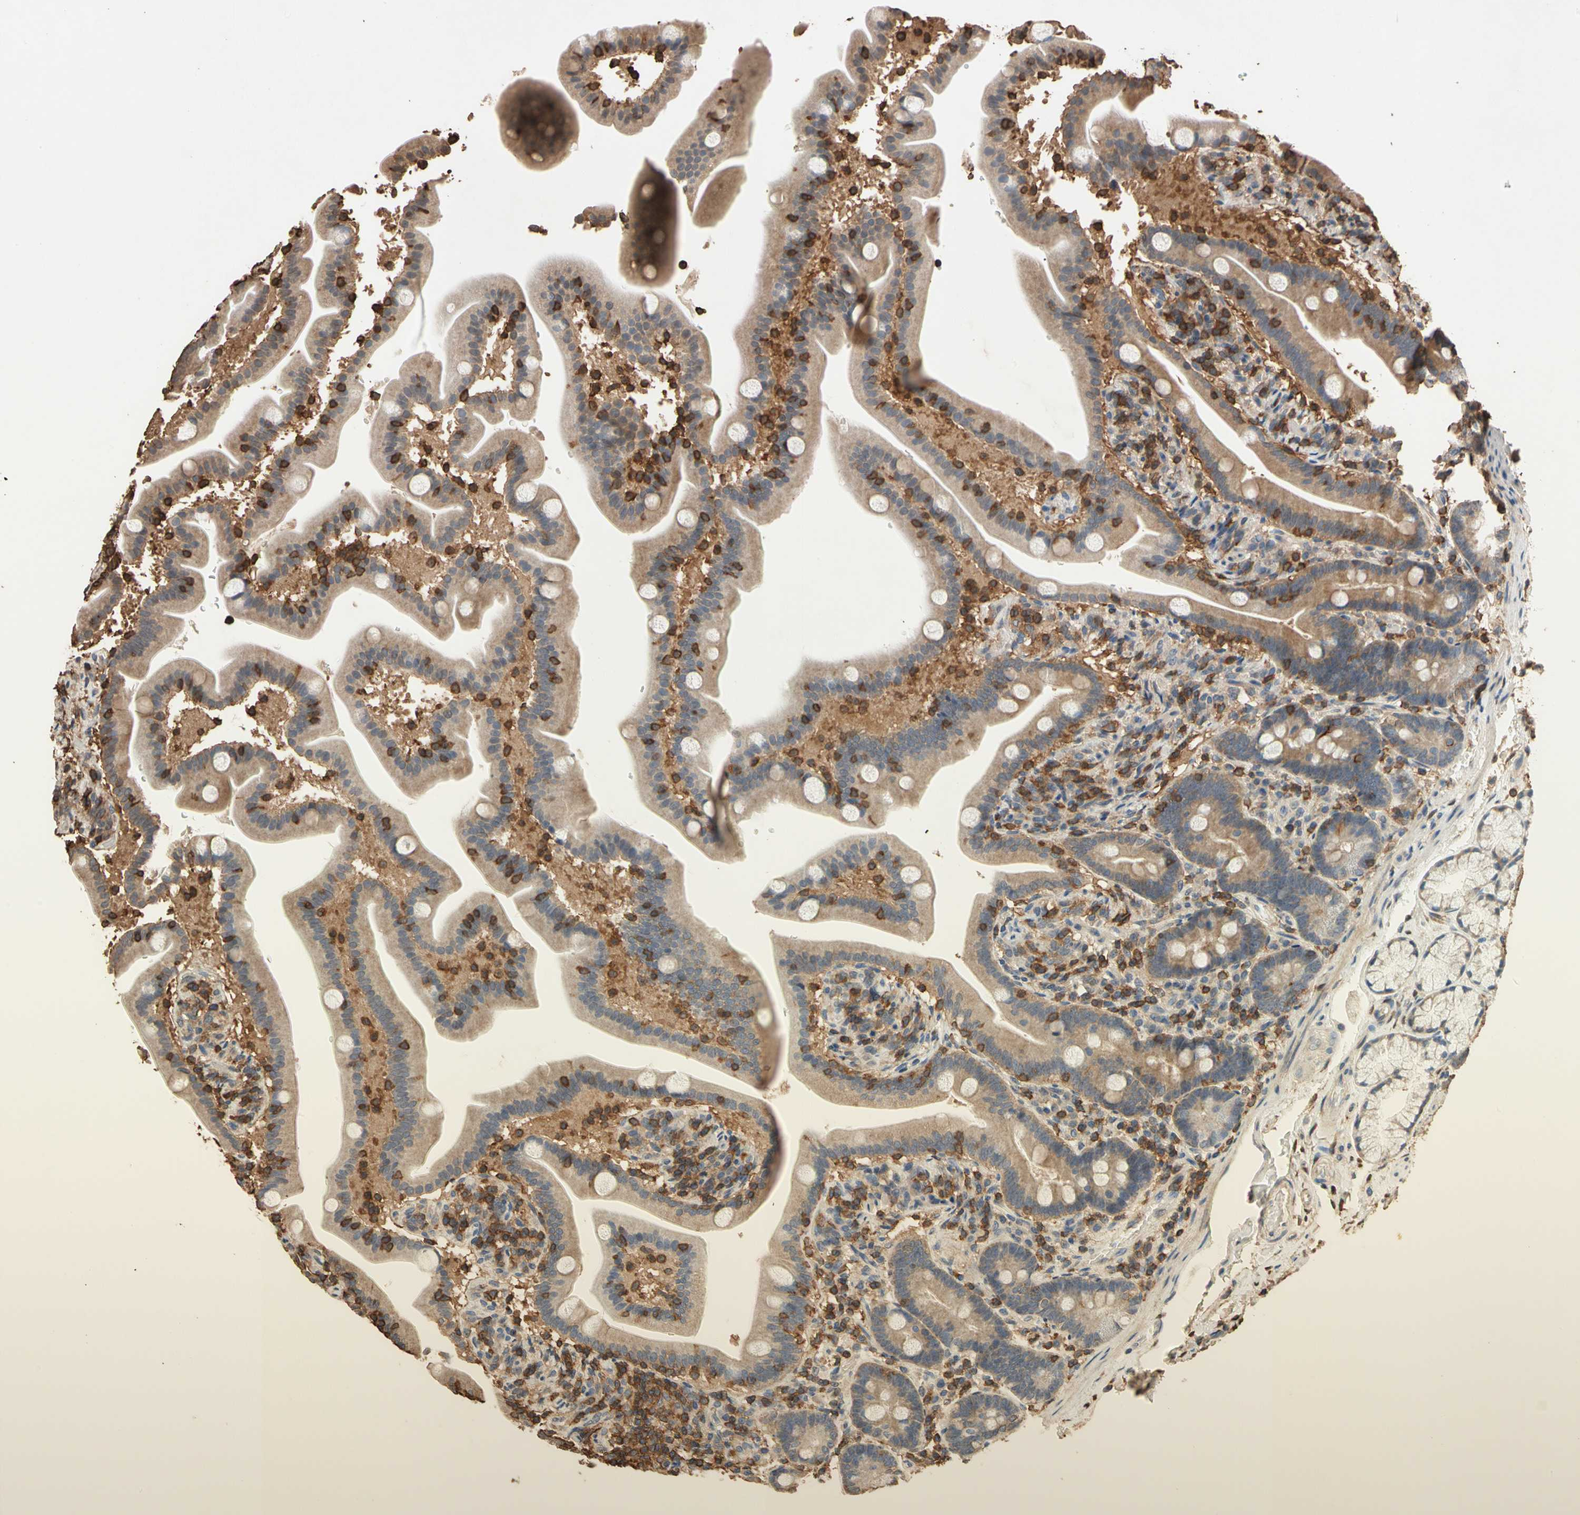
{"staining": {"intensity": "moderate", "quantity": "25%-75%", "location": "cytoplasmic/membranous"}, "tissue": "duodenum", "cell_type": "Glandular cells", "image_type": "normal", "snomed": [{"axis": "morphology", "description": "Normal tissue, NOS"}, {"axis": "topography", "description": "Duodenum"}], "caption": "Immunohistochemical staining of benign human duodenum shows moderate cytoplasmic/membranous protein positivity in about 25%-75% of glandular cells.", "gene": "MAP3K10", "patient": {"sex": "male", "age": 54}}